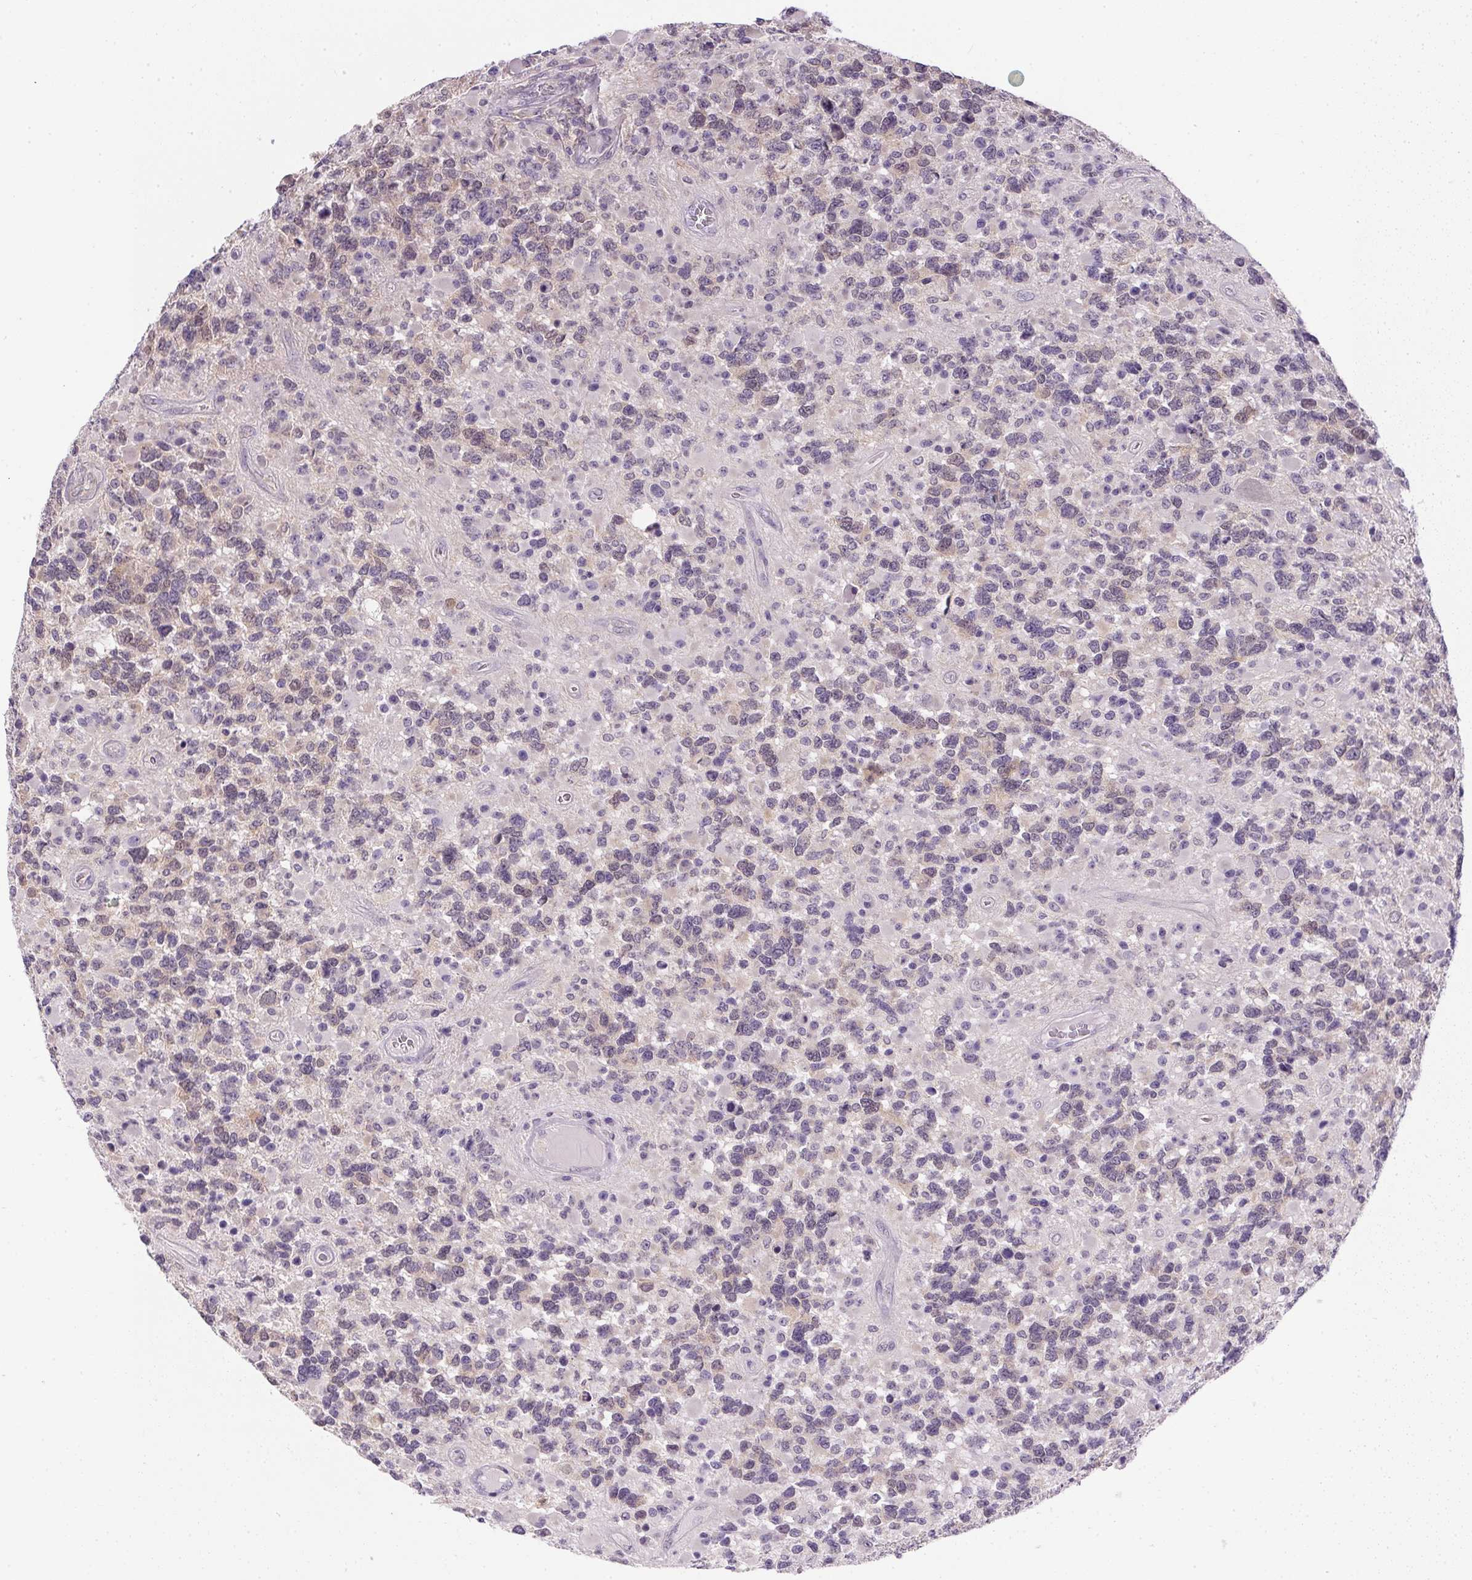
{"staining": {"intensity": "weak", "quantity": "<25%", "location": "cytoplasmic/membranous"}, "tissue": "glioma", "cell_type": "Tumor cells", "image_type": "cancer", "snomed": [{"axis": "morphology", "description": "Glioma, malignant, High grade"}, {"axis": "topography", "description": "Brain"}], "caption": "A micrograph of malignant high-grade glioma stained for a protein reveals no brown staining in tumor cells.", "gene": "DNAJC5G", "patient": {"sex": "female", "age": 40}}